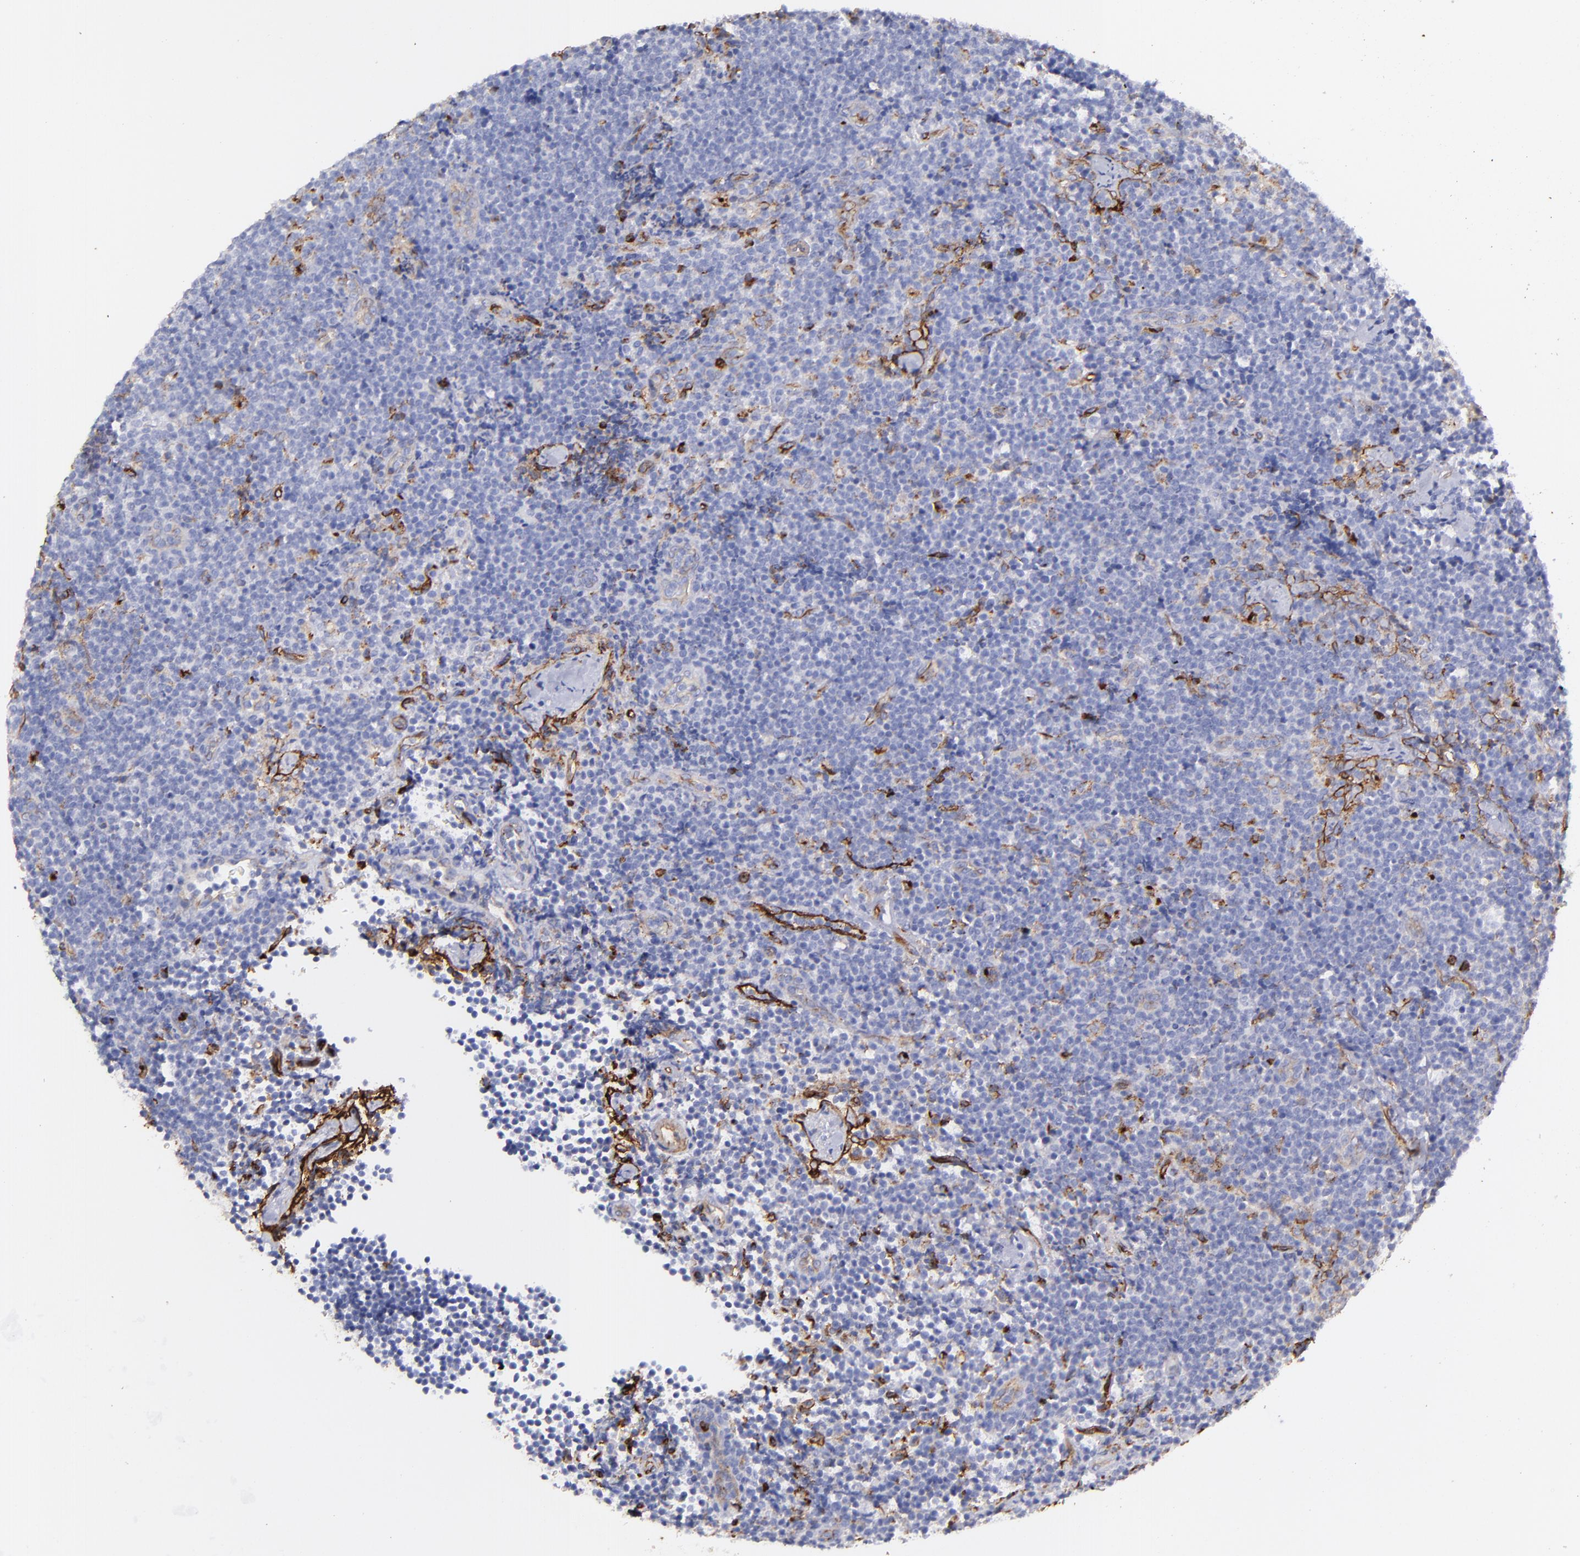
{"staining": {"intensity": "negative", "quantity": "none", "location": "none"}, "tissue": "lymphoma", "cell_type": "Tumor cells", "image_type": "cancer", "snomed": [{"axis": "morphology", "description": "Malignant lymphoma, non-Hodgkin's type, High grade"}, {"axis": "topography", "description": "Lymph node"}], "caption": "Tumor cells show no significant expression in high-grade malignant lymphoma, non-Hodgkin's type.", "gene": "DYSF", "patient": {"sex": "female", "age": 58}}